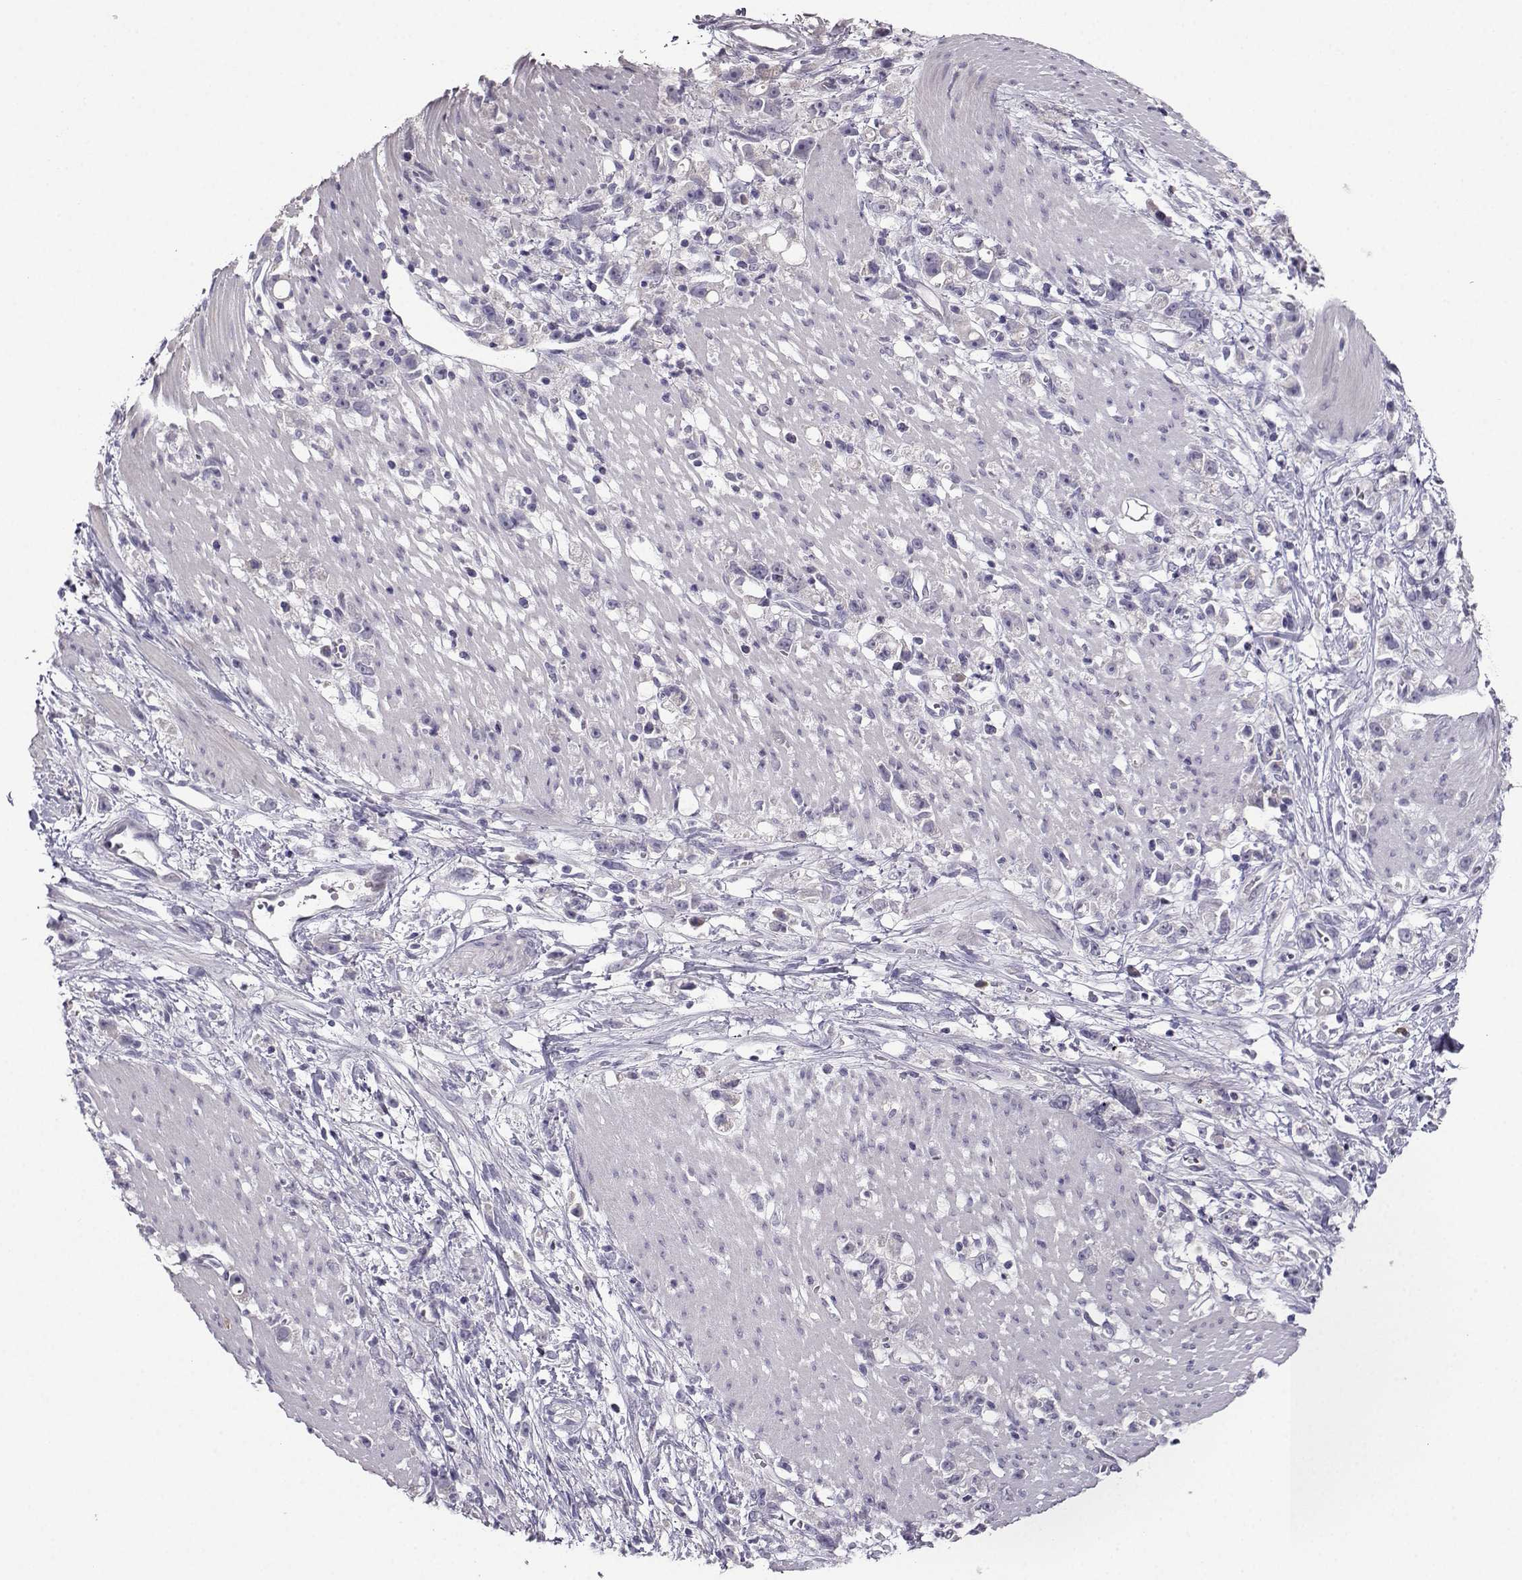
{"staining": {"intensity": "negative", "quantity": "none", "location": "none"}, "tissue": "stomach cancer", "cell_type": "Tumor cells", "image_type": "cancer", "snomed": [{"axis": "morphology", "description": "Adenocarcinoma, NOS"}, {"axis": "topography", "description": "Stomach"}], "caption": "There is no significant positivity in tumor cells of stomach cancer.", "gene": "CRYBB1", "patient": {"sex": "female", "age": 59}}